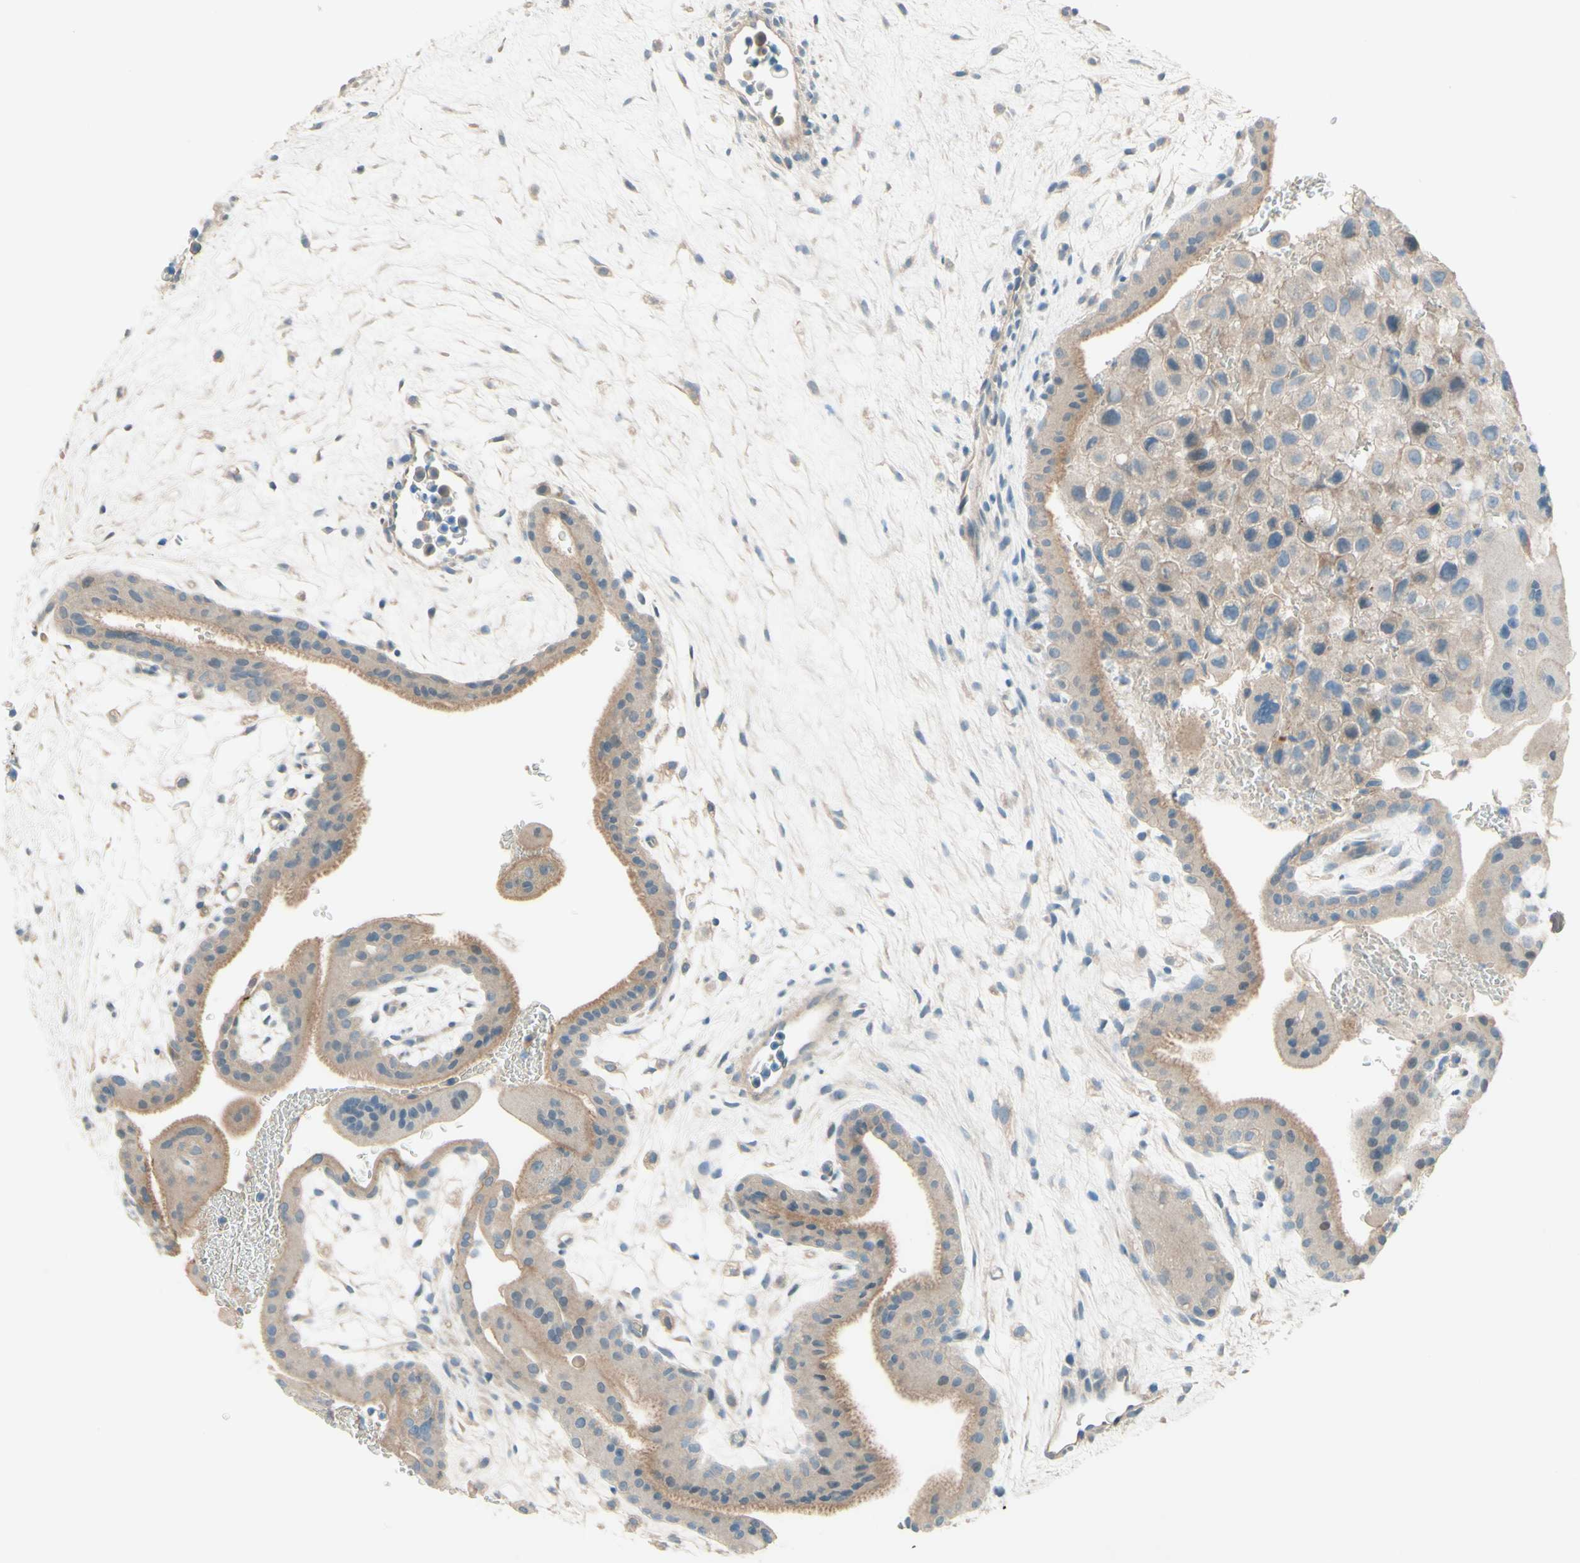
{"staining": {"intensity": "moderate", "quantity": ">75%", "location": "cytoplasmic/membranous"}, "tissue": "placenta", "cell_type": "Decidual cells", "image_type": "normal", "snomed": [{"axis": "morphology", "description": "Normal tissue, NOS"}, {"axis": "topography", "description": "Placenta"}], "caption": "Immunohistochemical staining of normal human placenta exhibits medium levels of moderate cytoplasmic/membranous positivity in approximately >75% of decidual cells. (DAB (3,3'-diaminobenzidine) = brown stain, brightfield microscopy at high magnification).", "gene": "IL2", "patient": {"sex": "female", "age": 35}}